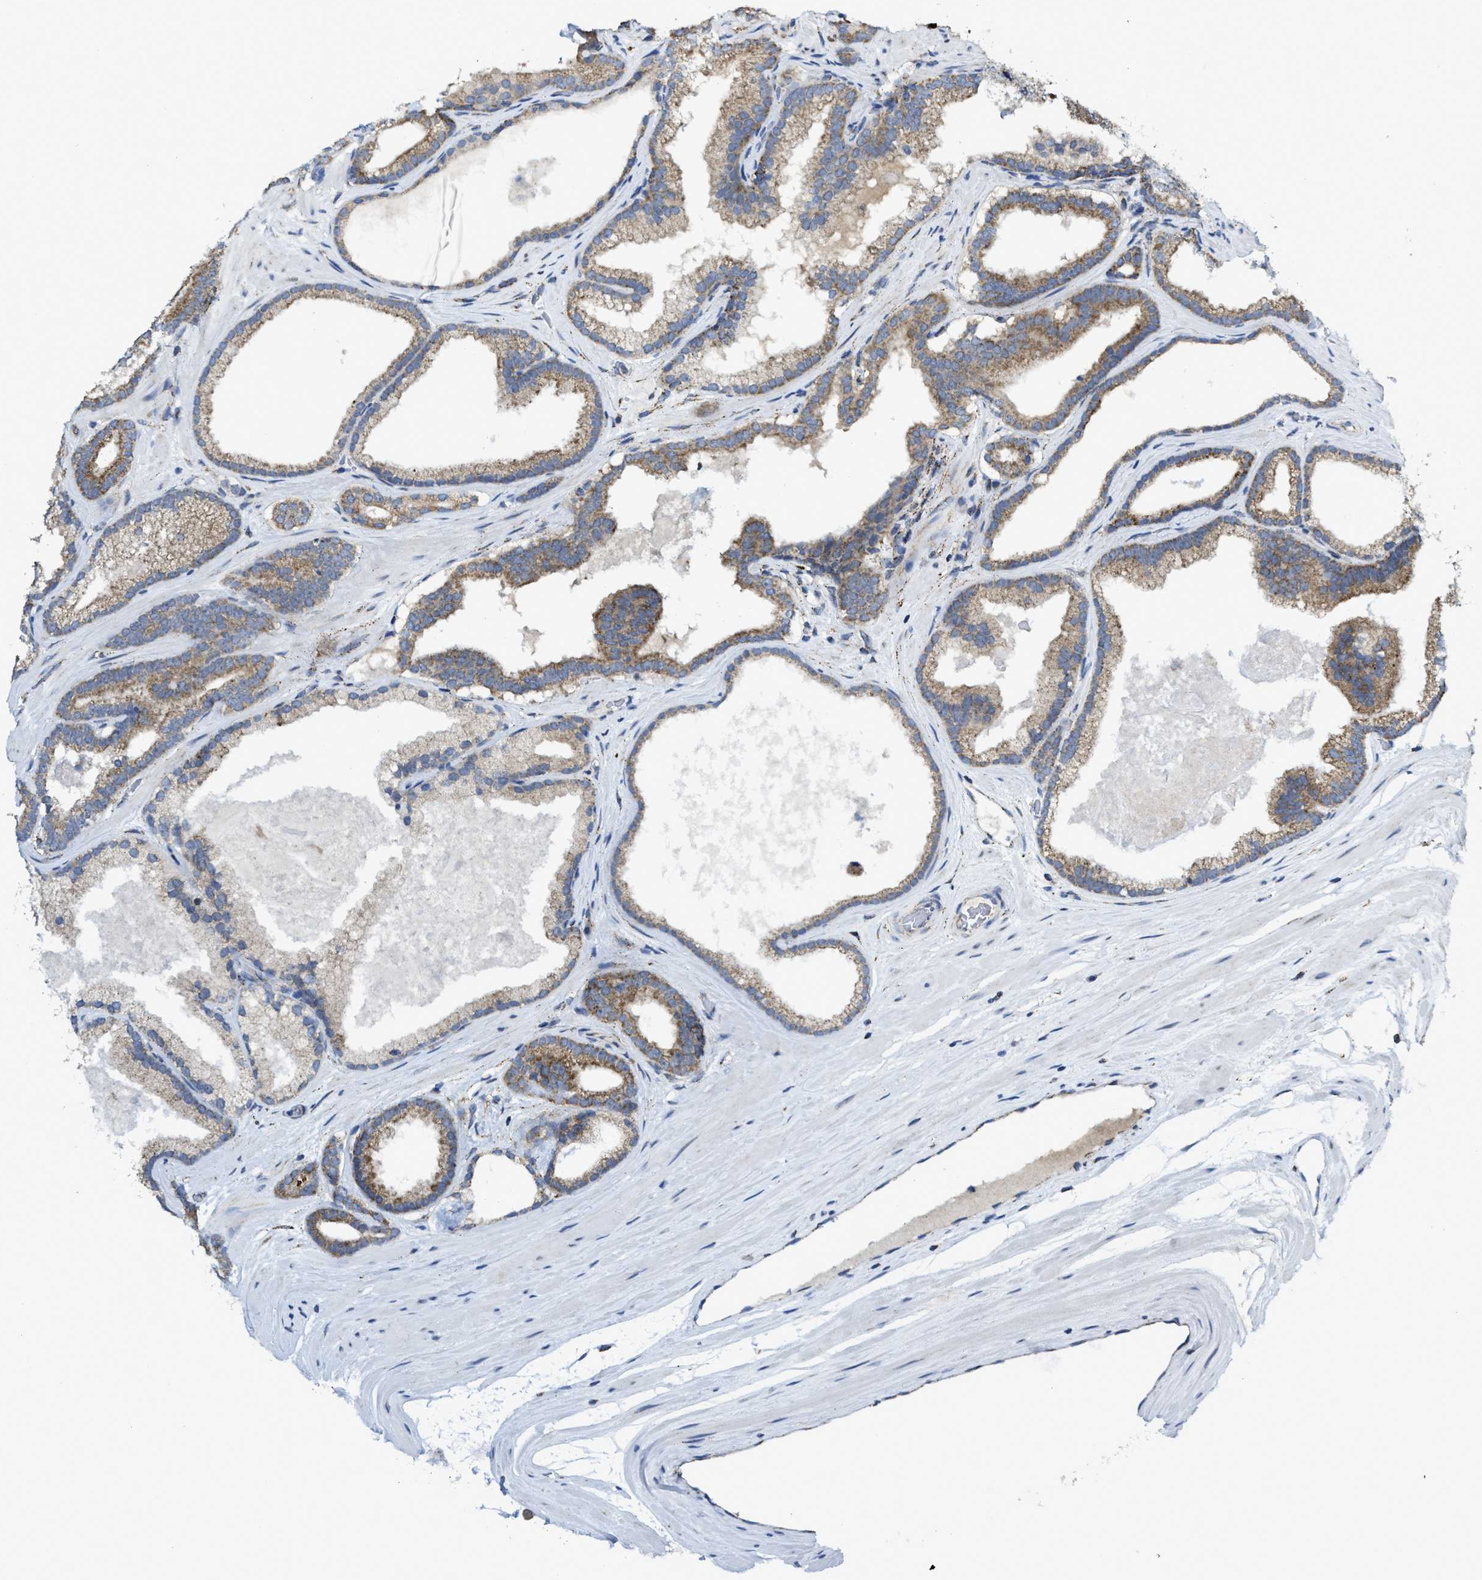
{"staining": {"intensity": "moderate", "quantity": ">75%", "location": "cytoplasmic/membranous"}, "tissue": "prostate cancer", "cell_type": "Tumor cells", "image_type": "cancer", "snomed": [{"axis": "morphology", "description": "Adenocarcinoma, High grade"}, {"axis": "topography", "description": "Prostate"}], "caption": "Adenocarcinoma (high-grade) (prostate) was stained to show a protein in brown. There is medium levels of moderate cytoplasmic/membranous positivity in about >75% of tumor cells. (Brightfield microscopy of DAB IHC at high magnification).", "gene": "GATD3", "patient": {"sex": "male", "age": 60}}